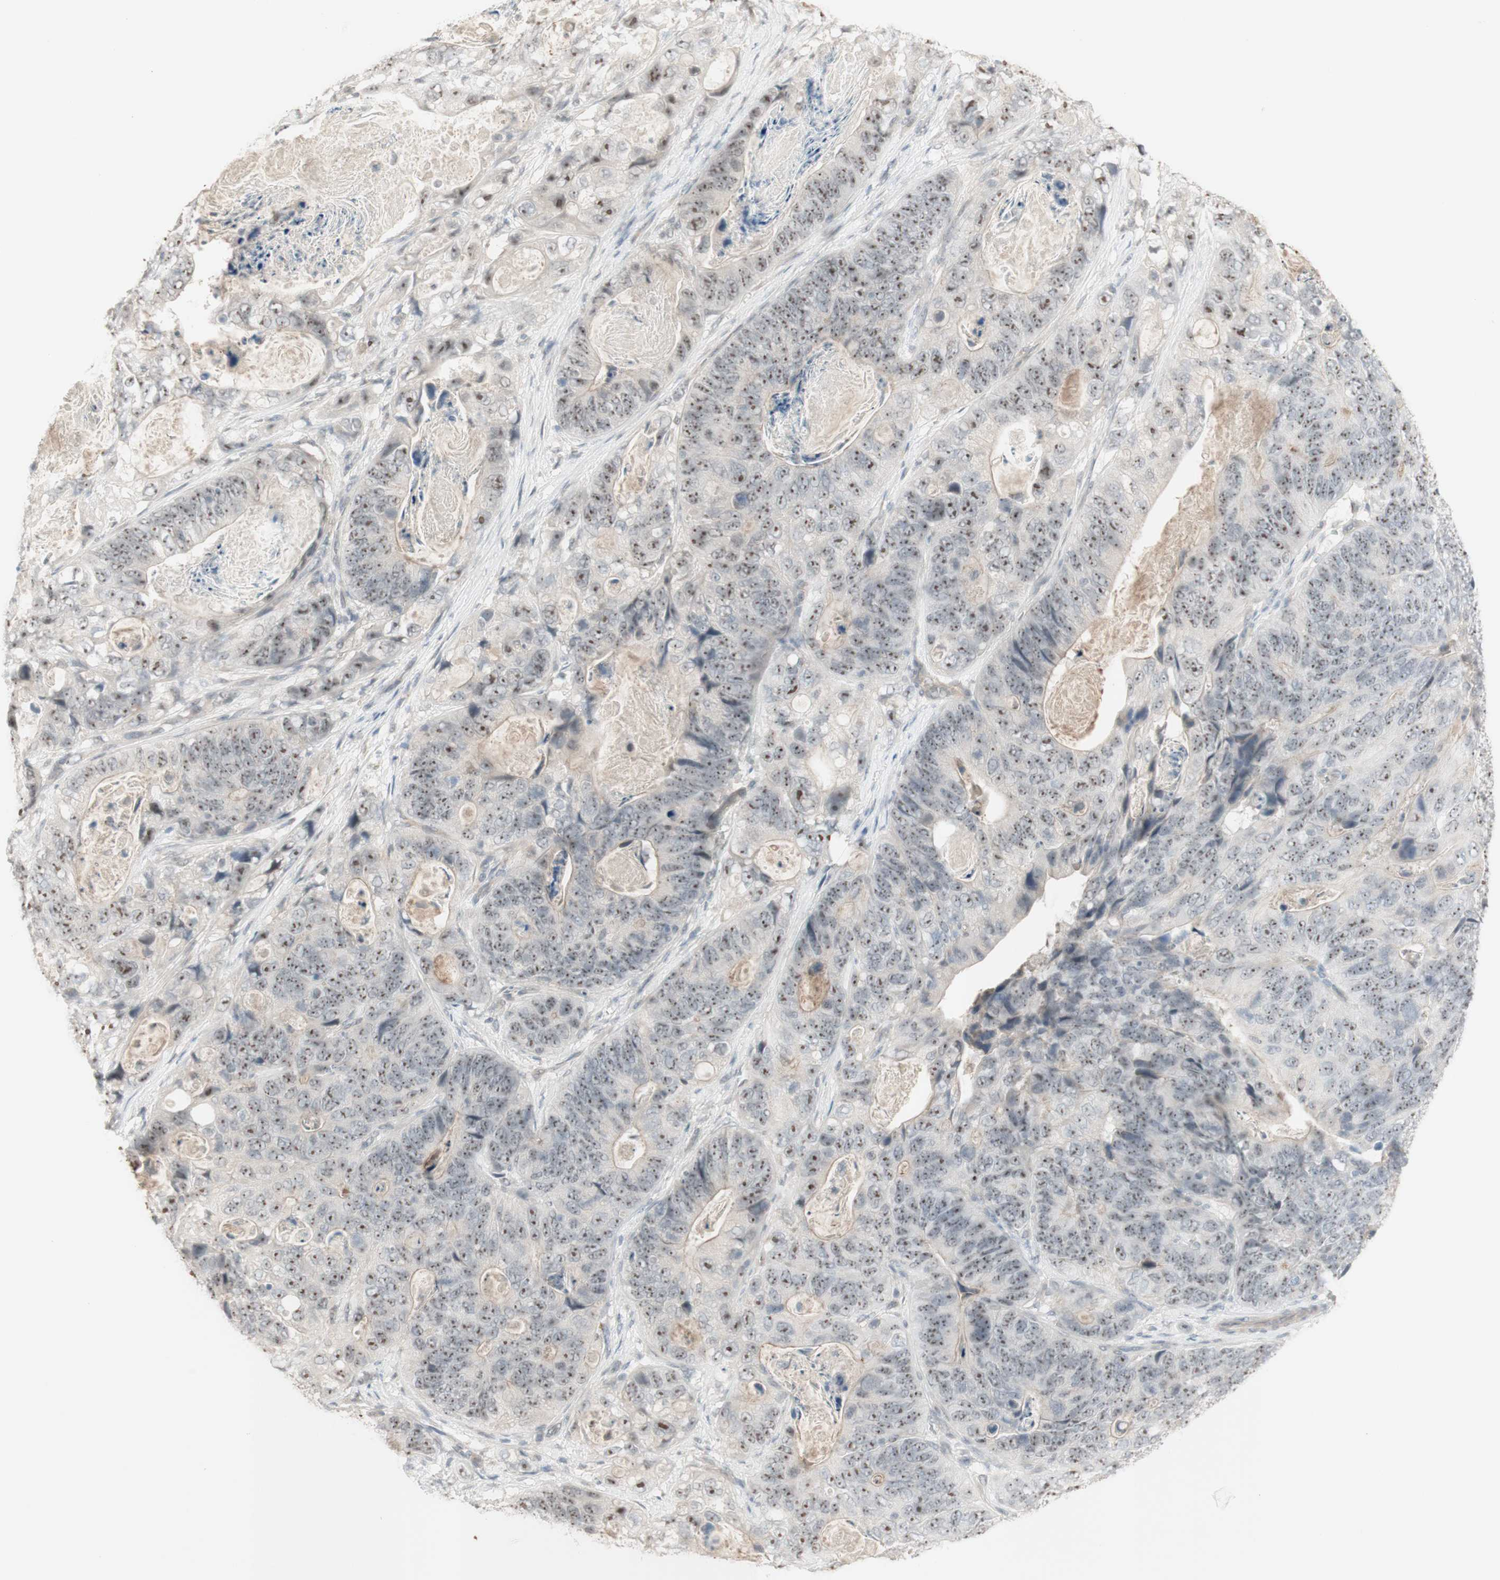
{"staining": {"intensity": "weak", "quantity": ">75%", "location": "nuclear"}, "tissue": "stomach cancer", "cell_type": "Tumor cells", "image_type": "cancer", "snomed": [{"axis": "morphology", "description": "Adenocarcinoma, NOS"}, {"axis": "topography", "description": "Stomach"}], "caption": "High-magnification brightfield microscopy of stomach cancer (adenocarcinoma) stained with DAB (3,3'-diaminobenzidine) (brown) and counterstained with hematoxylin (blue). tumor cells exhibit weak nuclear expression is seen in approximately>75% of cells. (DAB (3,3'-diaminobenzidine) = brown stain, brightfield microscopy at high magnification).", "gene": "PLCD4", "patient": {"sex": "female", "age": 89}}